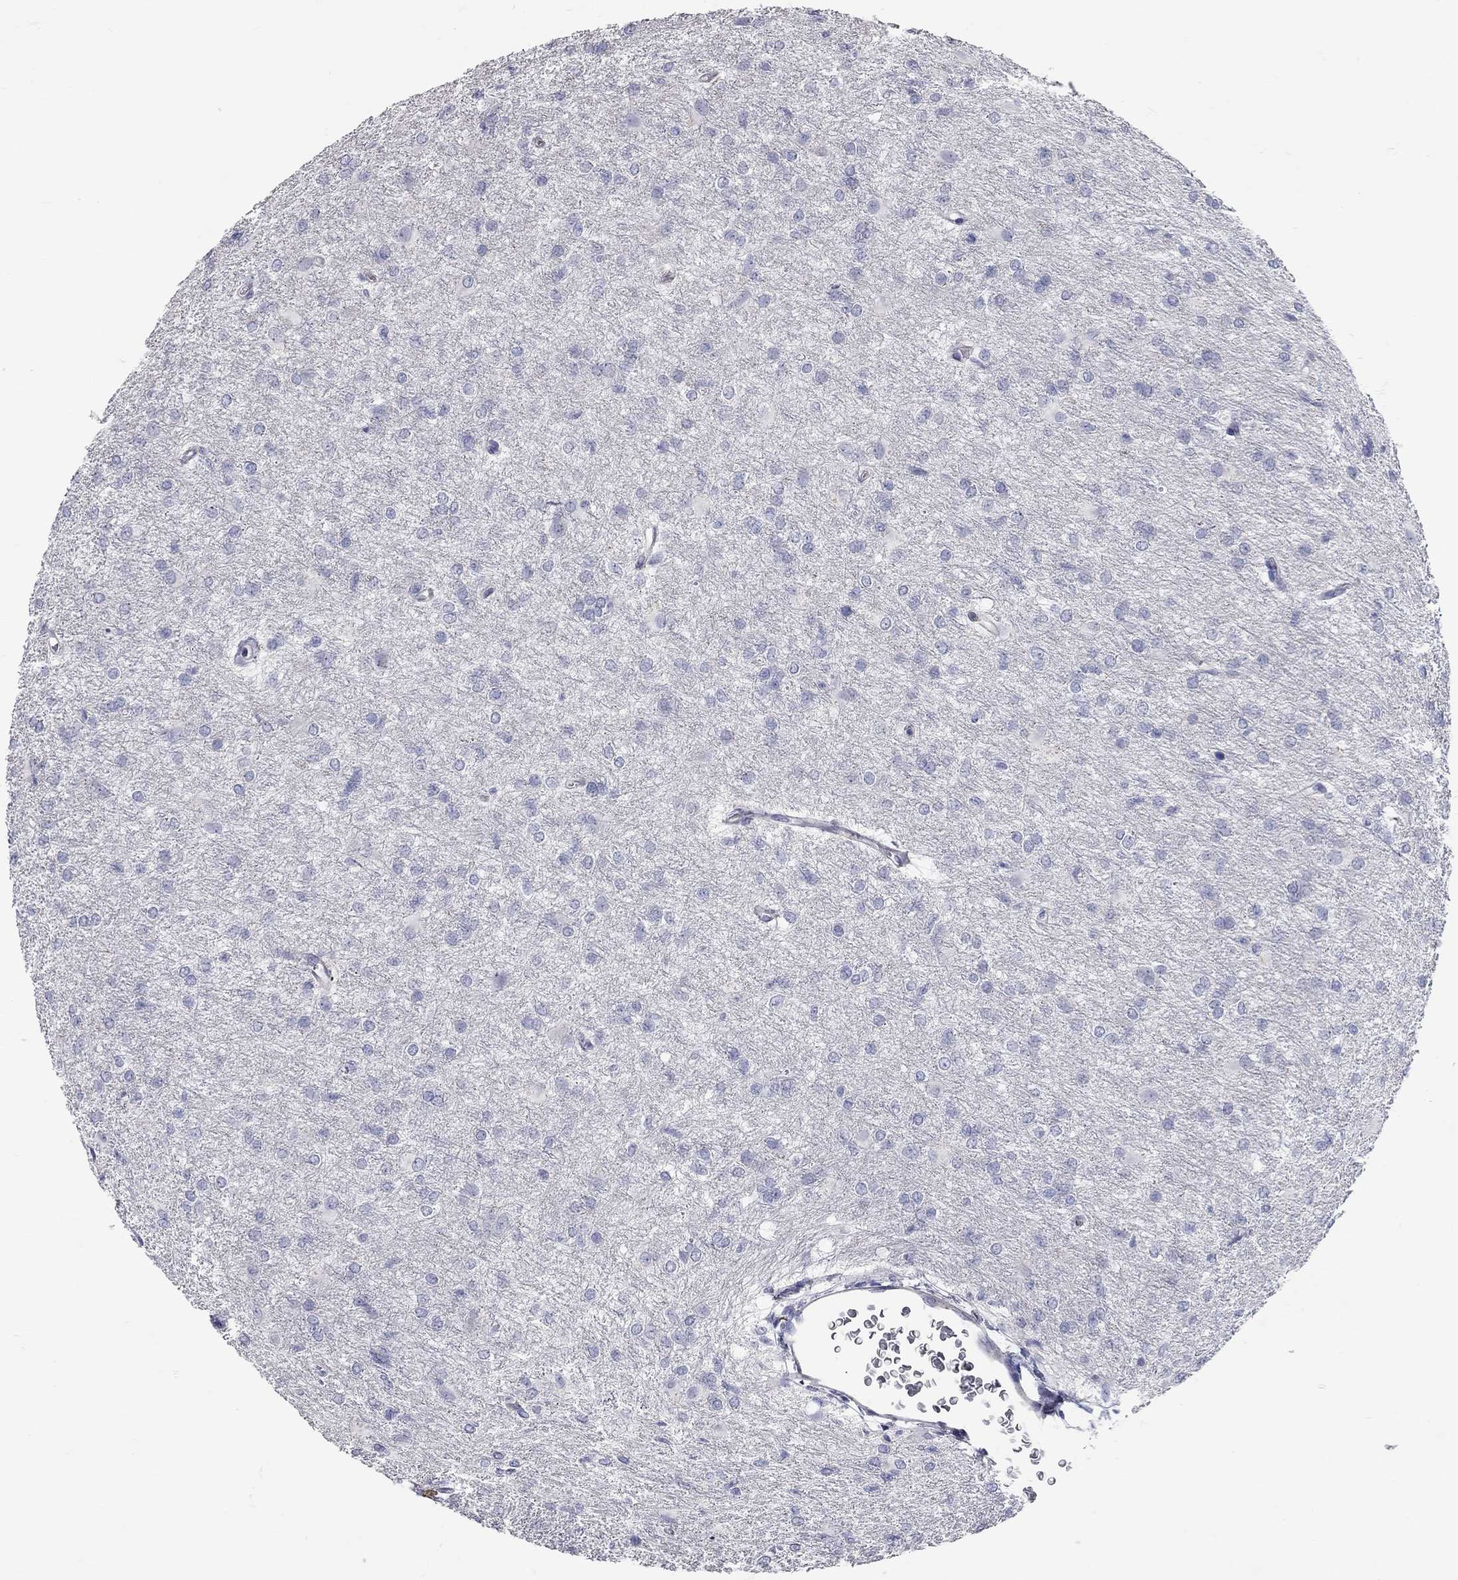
{"staining": {"intensity": "negative", "quantity": "none", "location": "none"}, "tissue": "glioma", "cell_type": "Tumor cells", "image_type": "cancer", "snomed": [{"axis": "morphology", "description": "Glioma, malignant, High grade"}, {"axis": "topography", "description": "Brain"}], "caption": "Protein analysis of glioma displays no significant staining in tumor cells. The staining is performed using DAB (3,3'-diaminobenzidine) brown chromogen with nuclei counter-stained in using hematoxylin.", "gene": "XAGE2", "patient": {"sex": "male", "age": 68}}